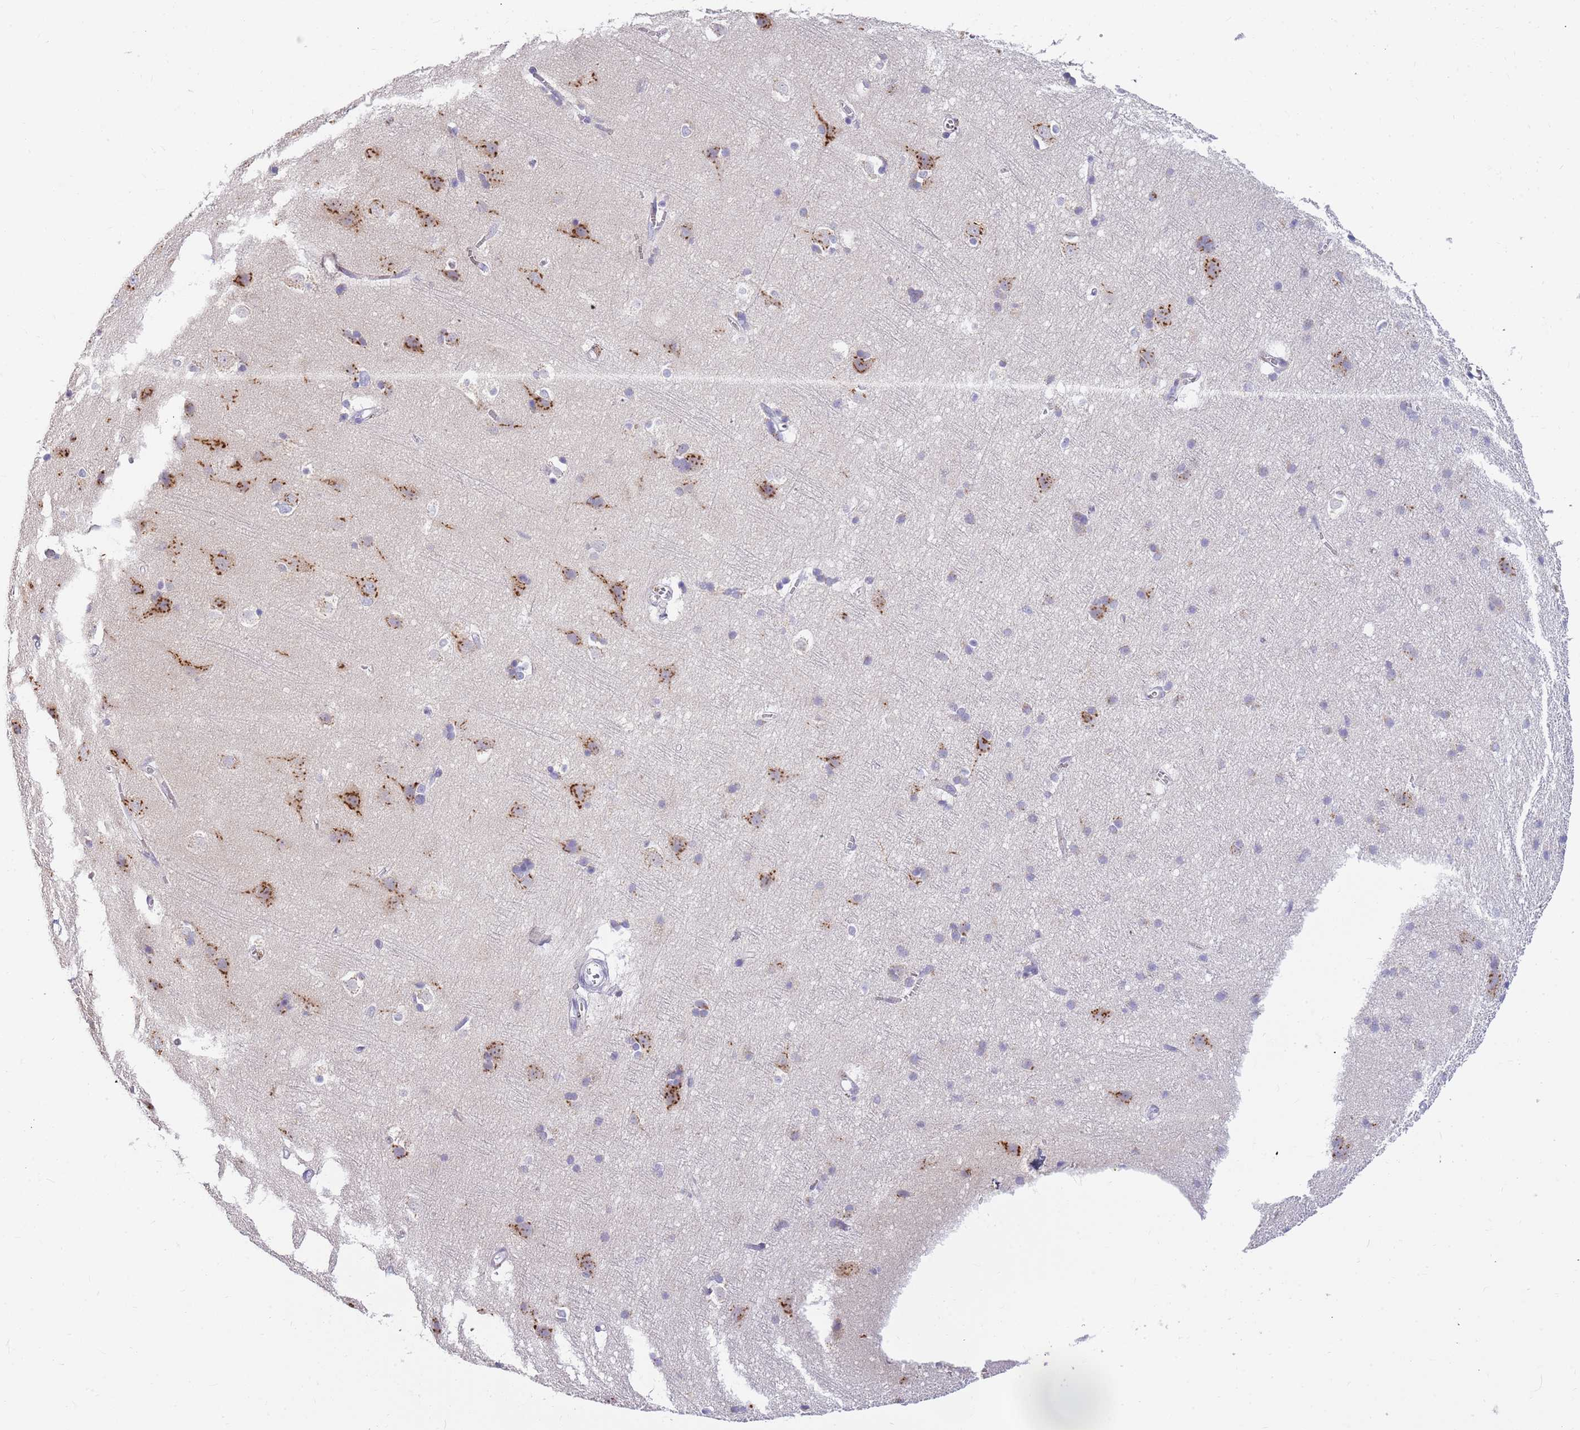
{"staining": {"intensity": "negative", "quantity": "none", "location": "none"}, "tissue": "cerebral cortex", "cell_type": "Endothelial cells", "image_type": "normal", "snomed": [{"axis": "morphology", "description": "Normal tissue, NOS"}, {"axis": "topography", "description": "Cerebral cortex"}], "caption": "IHC of normal human cerebral cortex shows no expression in endothelial cells. The staining is performed using DAB brown chromogen with nuclei counter-stained in using hematoxylin.", "gene": "DNAJA3", "patient": {"sex": "male", "age": 54}}